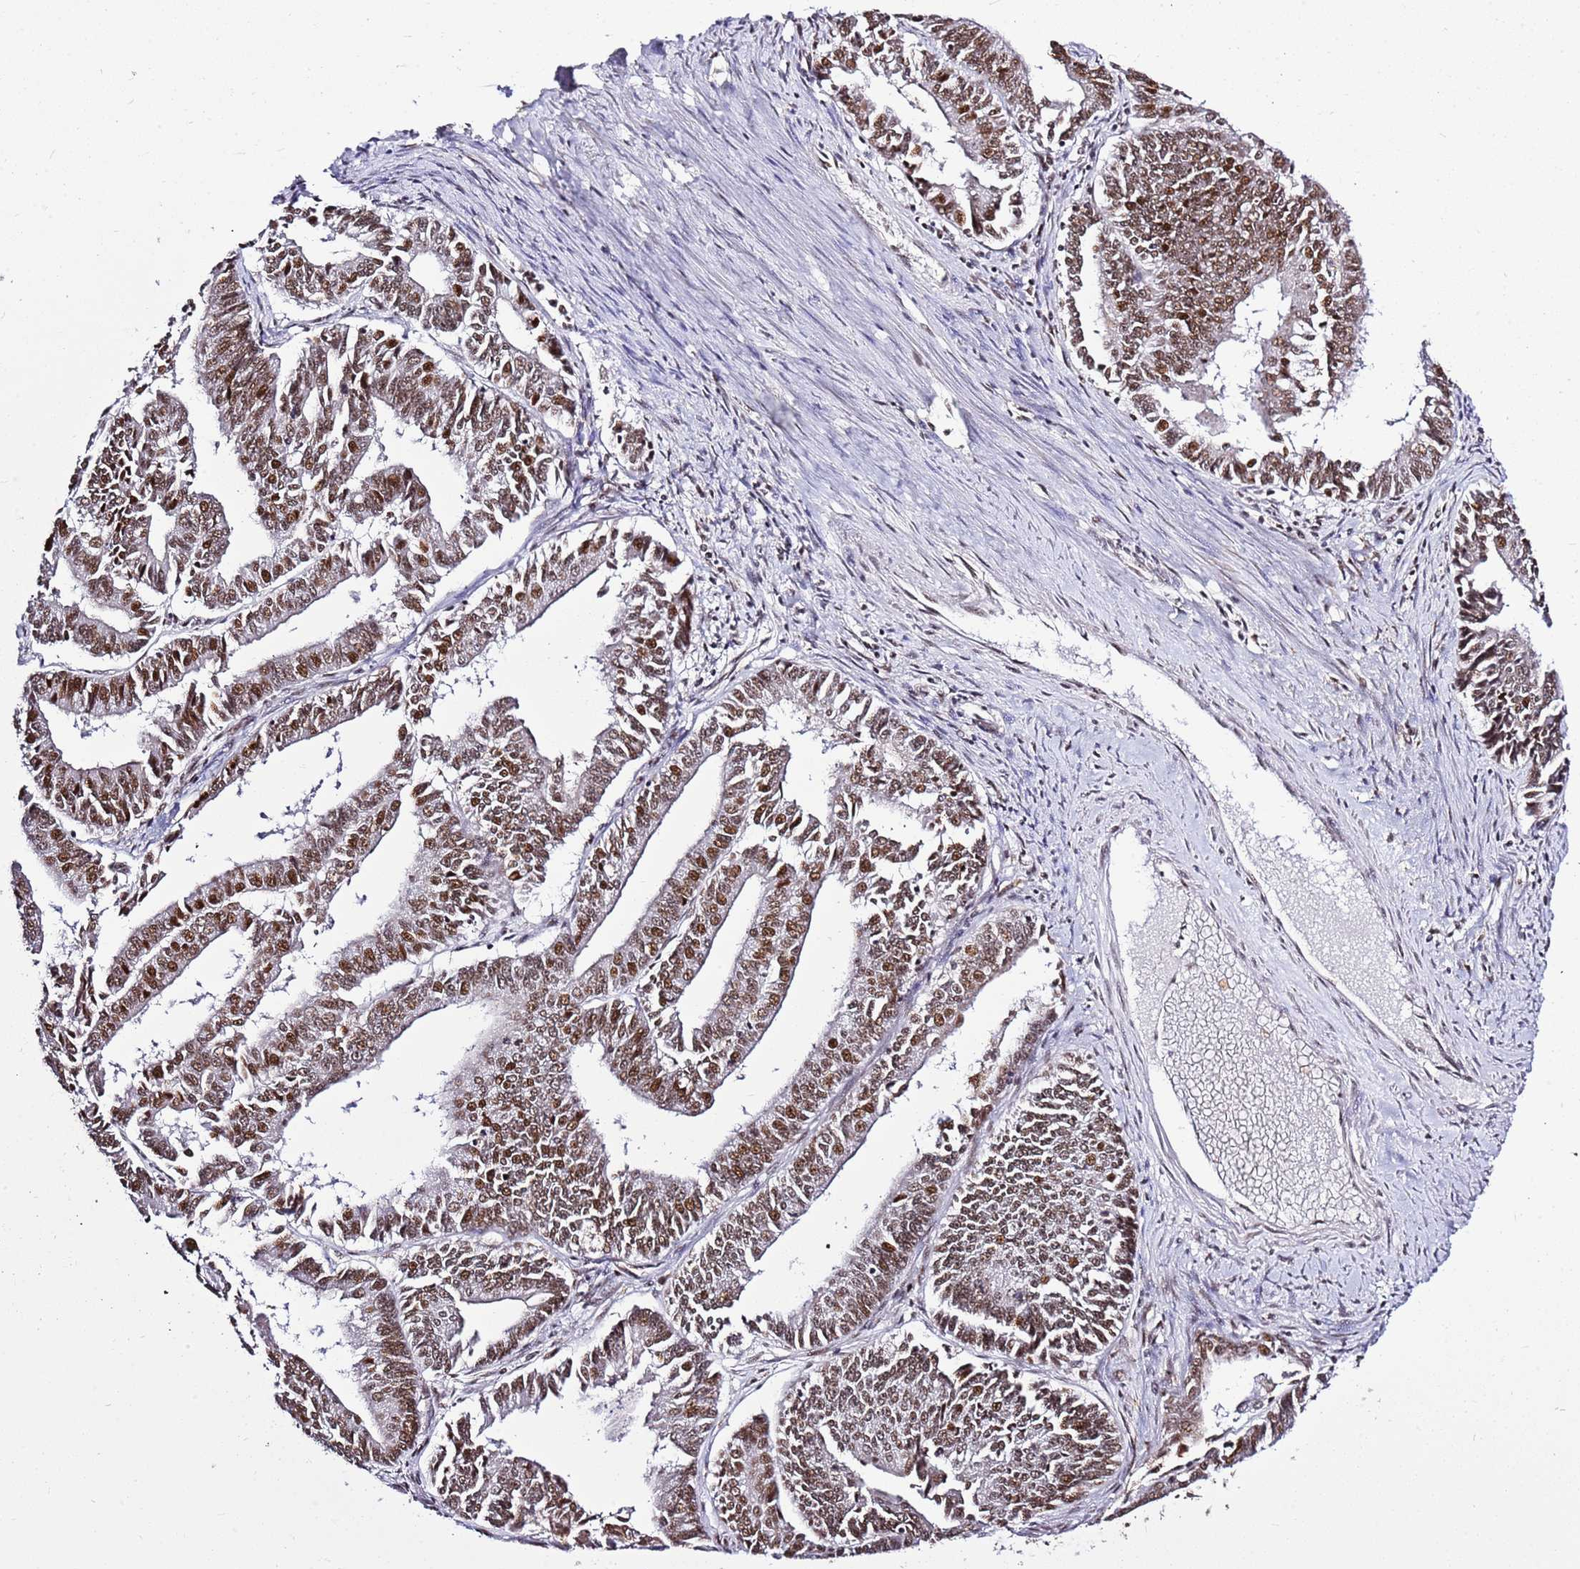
{"staining": {"intensity": "strong", "quantity": ">75%", "location": "nuclear"}, "tissue": "endometrial cancer", "cell_type": "Tumor cells", "image_type": "cancer", "snomed": [{"axis": "morphology", "description": "Adenocarcinoma, NOS"}, {"axis": "topography", "description": "Endometrium"}], "caption": "Protein staining by IHC shows strong nuclear positivity in about >75% of tumor cells in adenocarcinoma (endometrial).", "gene": "AKAP8L", "patient": {"sex": "female", "age": 73}}